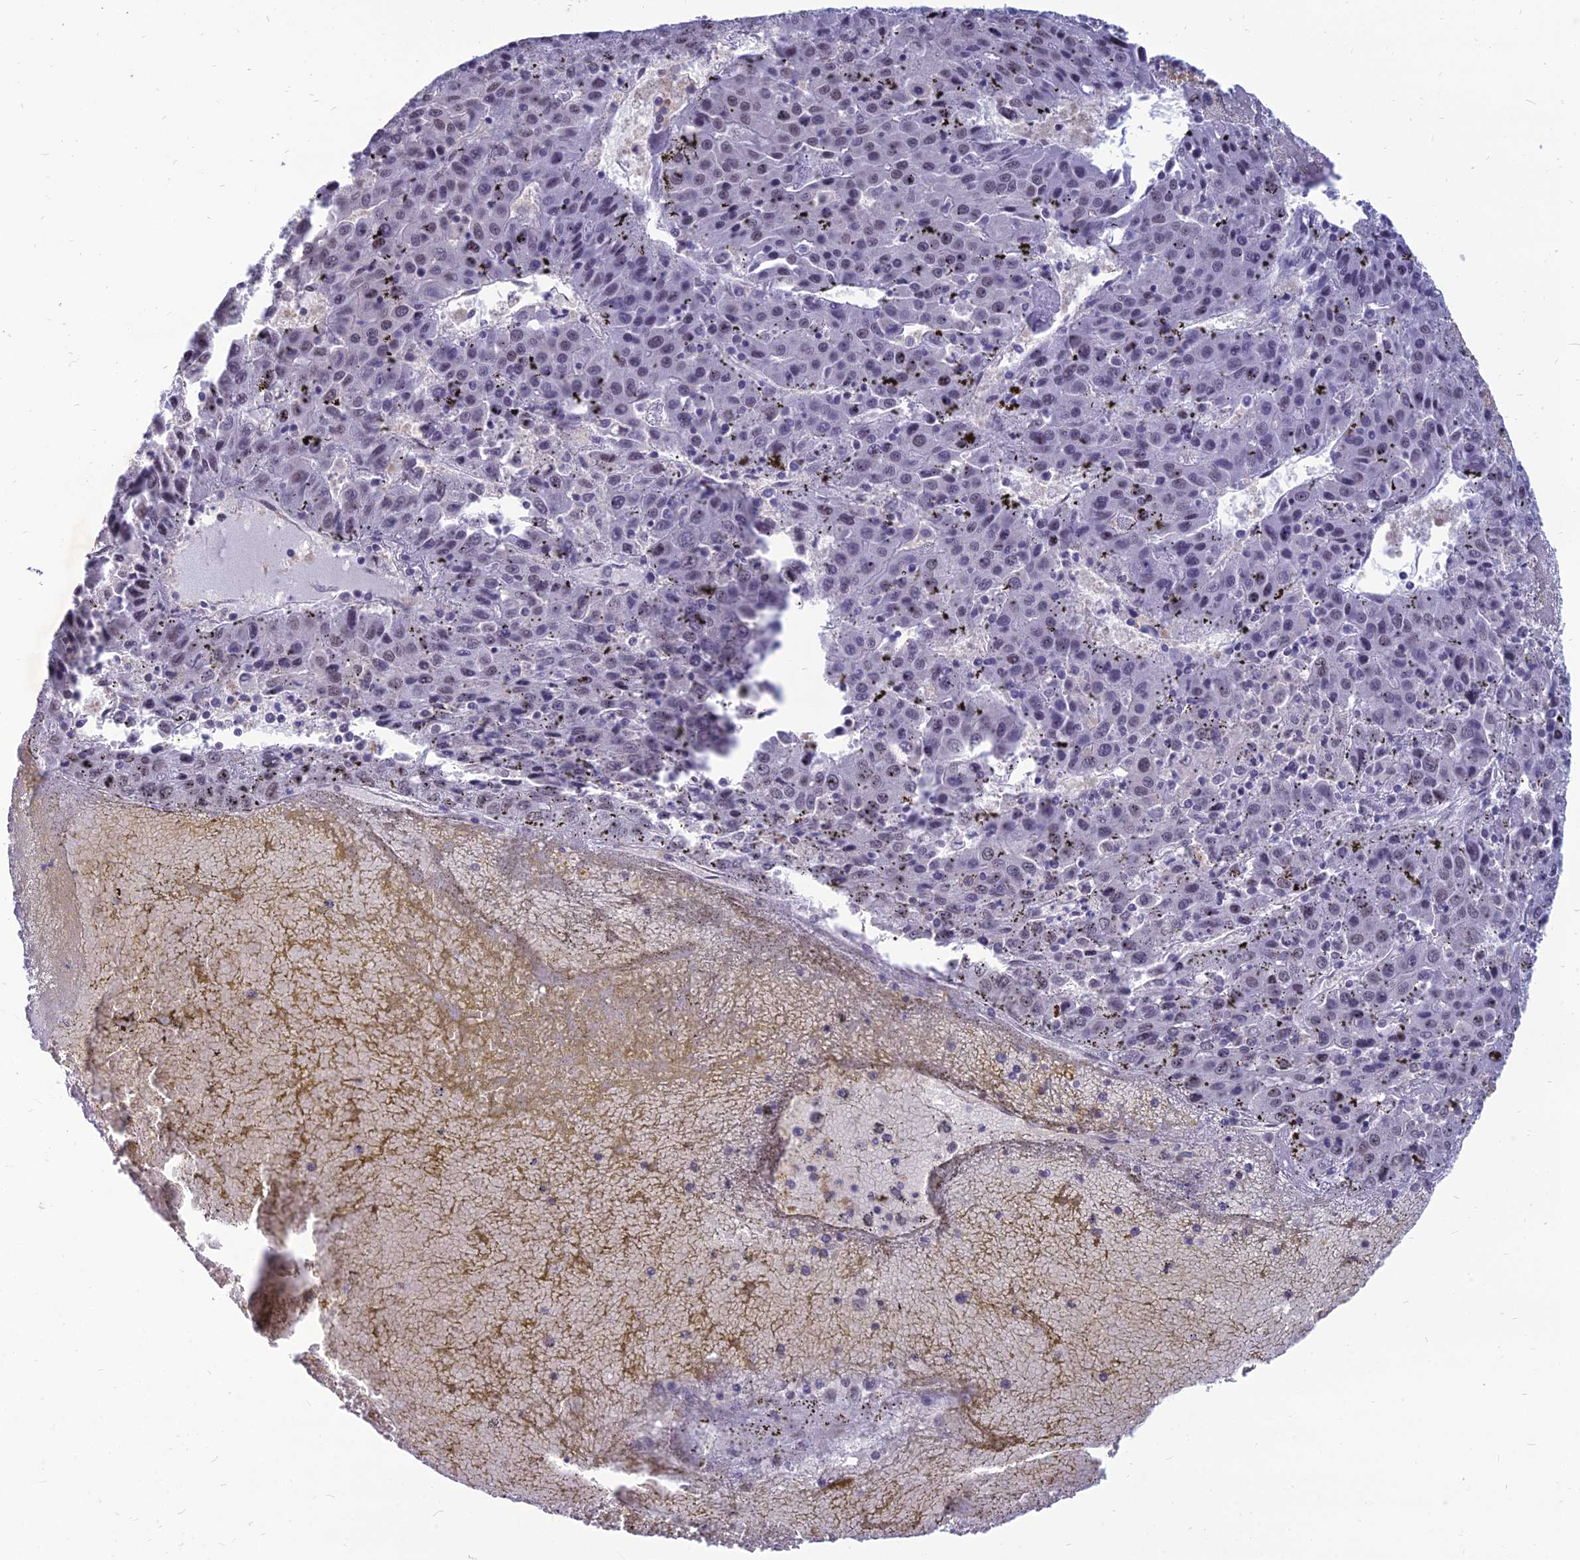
{"staining": {"intensity": "weak", "quantity": "<25%", "location": "nuclear"}, "tissue": "liver cancer", "cell_type": "Tumor cells", "image_type": "cancer", "snomed": [{"axis": "morphology", "description": "Carcinoma, Hepatocellular, NOS"}, {"axis": "topography", "description": "Liver"}], "caption": "IHC of human liver cancer demonstrates no positivity in tumor cells.", "gene": "SRSF7", "patient": {"sex": "female", "age": 53}}